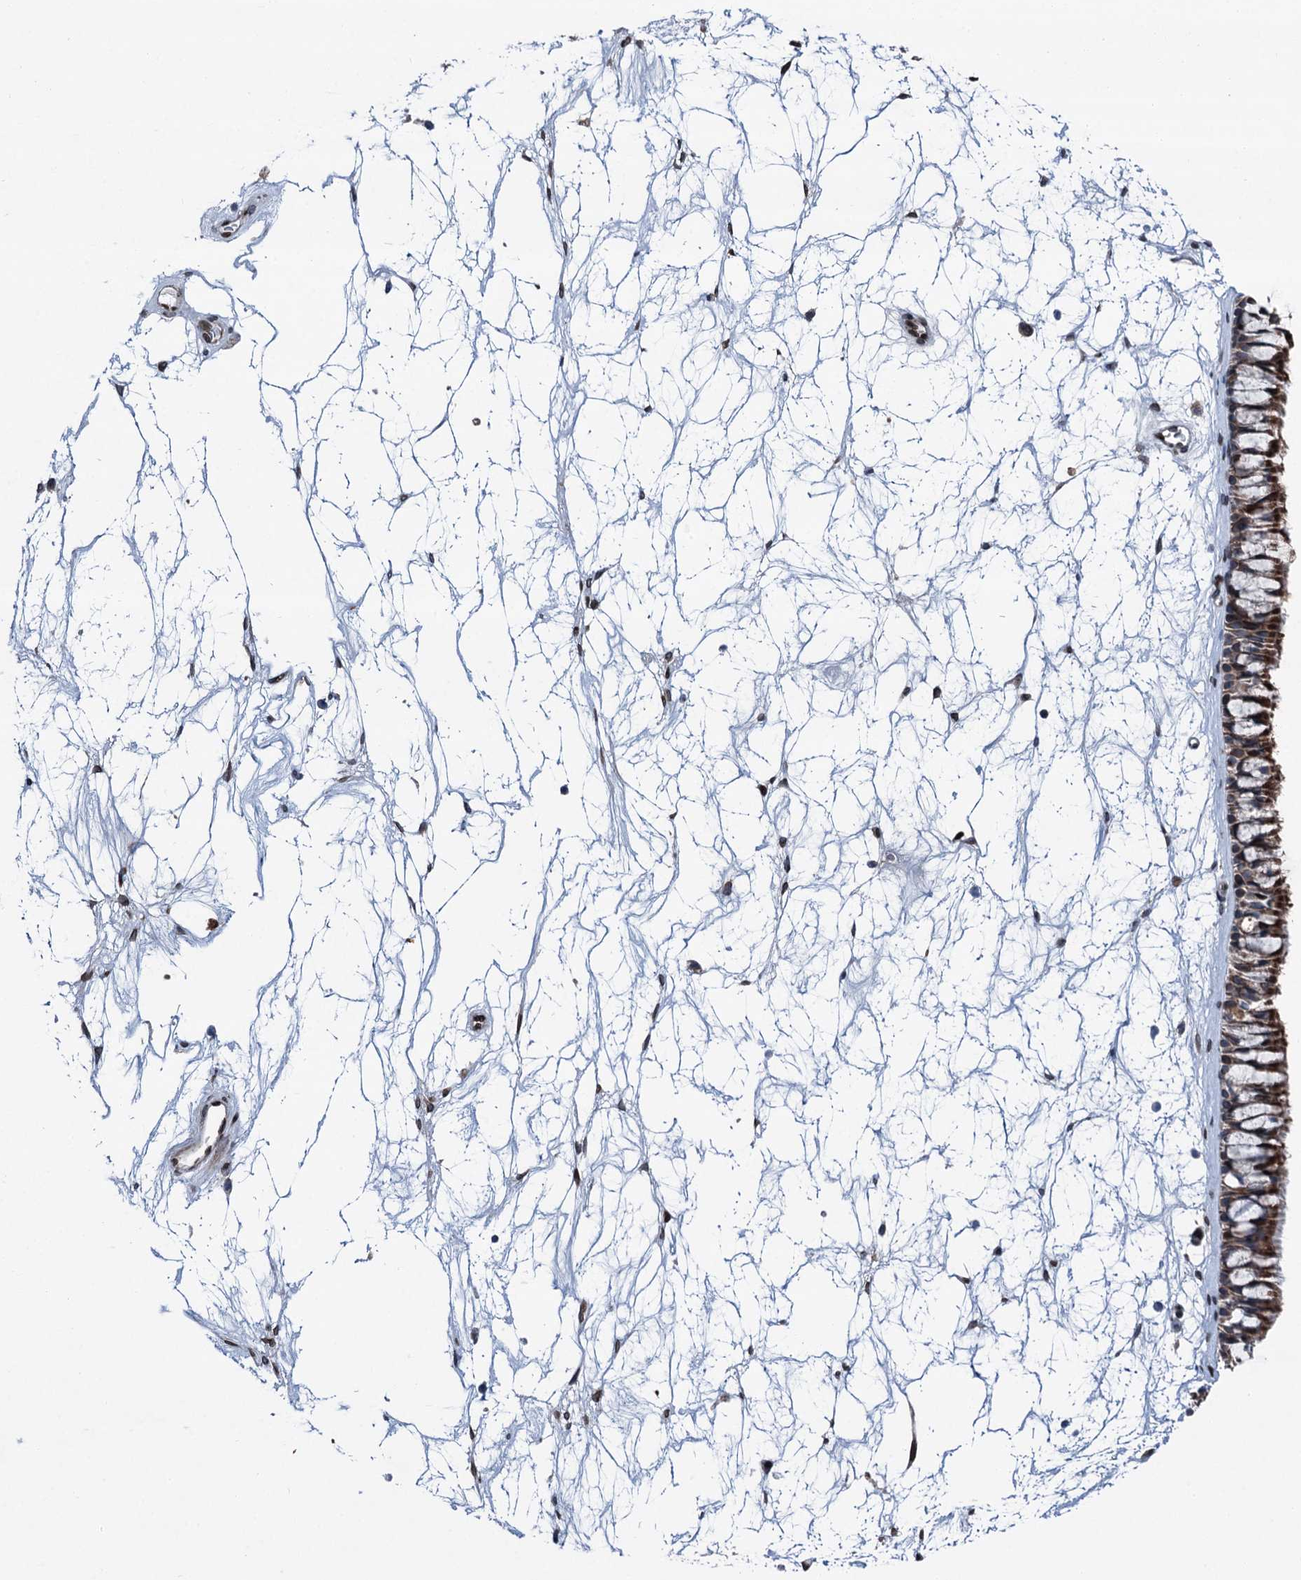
{"staining": {"intensity": "moderate", "quantity": ">75%", "location": "cytoplasmic/membranous"}, "tissue": "nasopharynx", "cell_type": "Respiratory epithelial cells", "image_type": "normal", "snomed": [{"axis": "morphology", "description": "Normal tissue, NOS"}, {"axis": "topography", "description": "Nasopharynx"}], "caption": "An immunohistochemistry (IHC) micrograph of unremarkable tissue is shown. Protein staining in brown labels moderate cytoplasmic/membranous positivity in nasopharynx within respiratory epithelial cells. (IHC, brightfield microscopy, high magnification).", "gene": "MRPL14", "patient": {"sex": "male", "age": 64}}